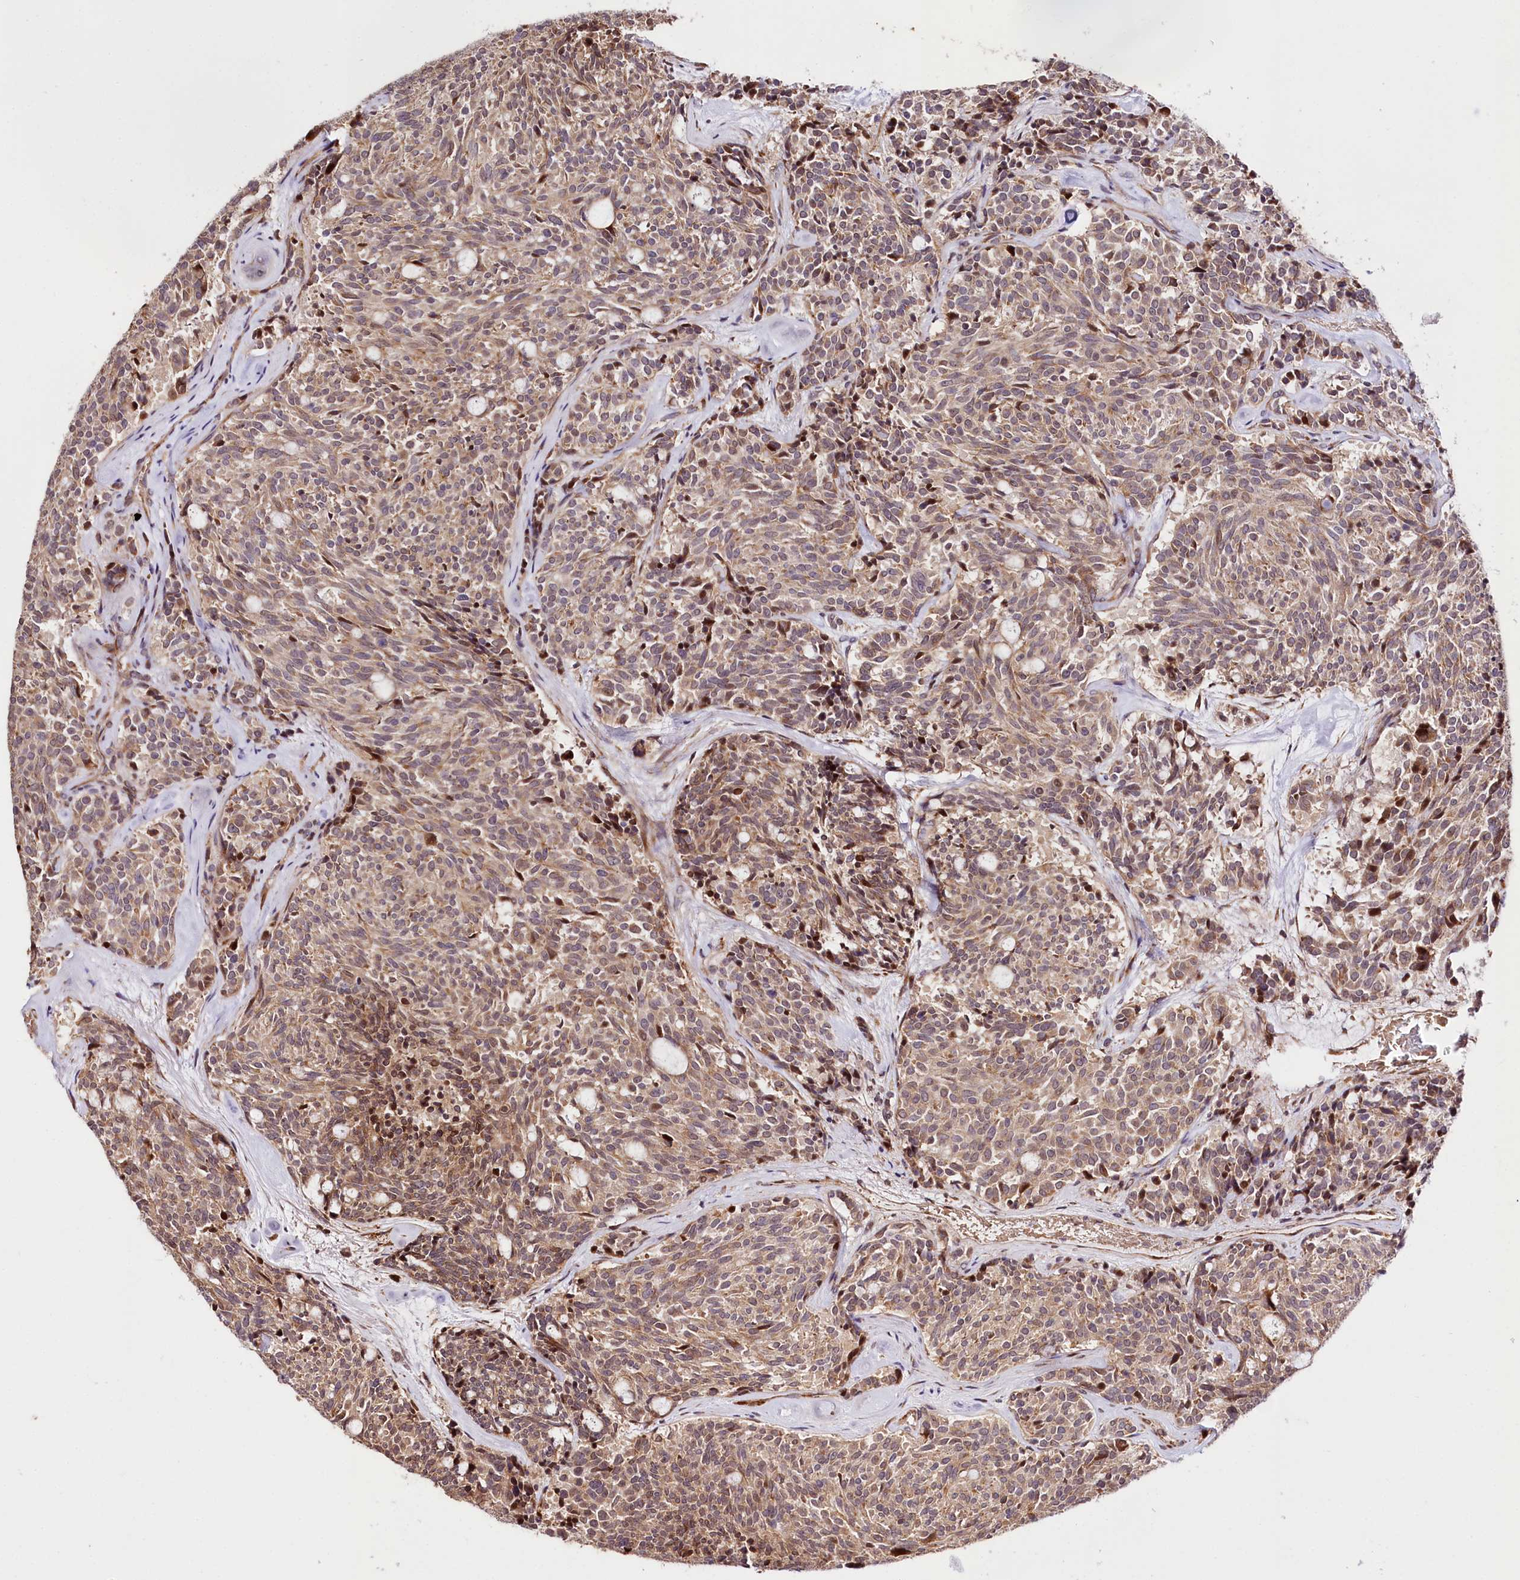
{"staining": {"intensity": "moderate", "quantity": ">75%", "location": "cytoplasmic/membranous,nuclear"}, "tissue": "carcinoid", "cell_type": "Tumor cells", "image_type": "cancer", "snomed": [{"axis": "morphology", "description": "Carcinoid, malignant, NOS"}, {"axis": "topography", "description": "Pancreas"}], "caption": "This photomicrograph displays immunohistochemistry (IHC) staining of malignant carcinoid, with medium moderate cytoplasmic/membranous and nuclear expression in approximately >75% of tumor cells.", "gene": "CUTC", "patient": {"sex": "female", "age": 54}}